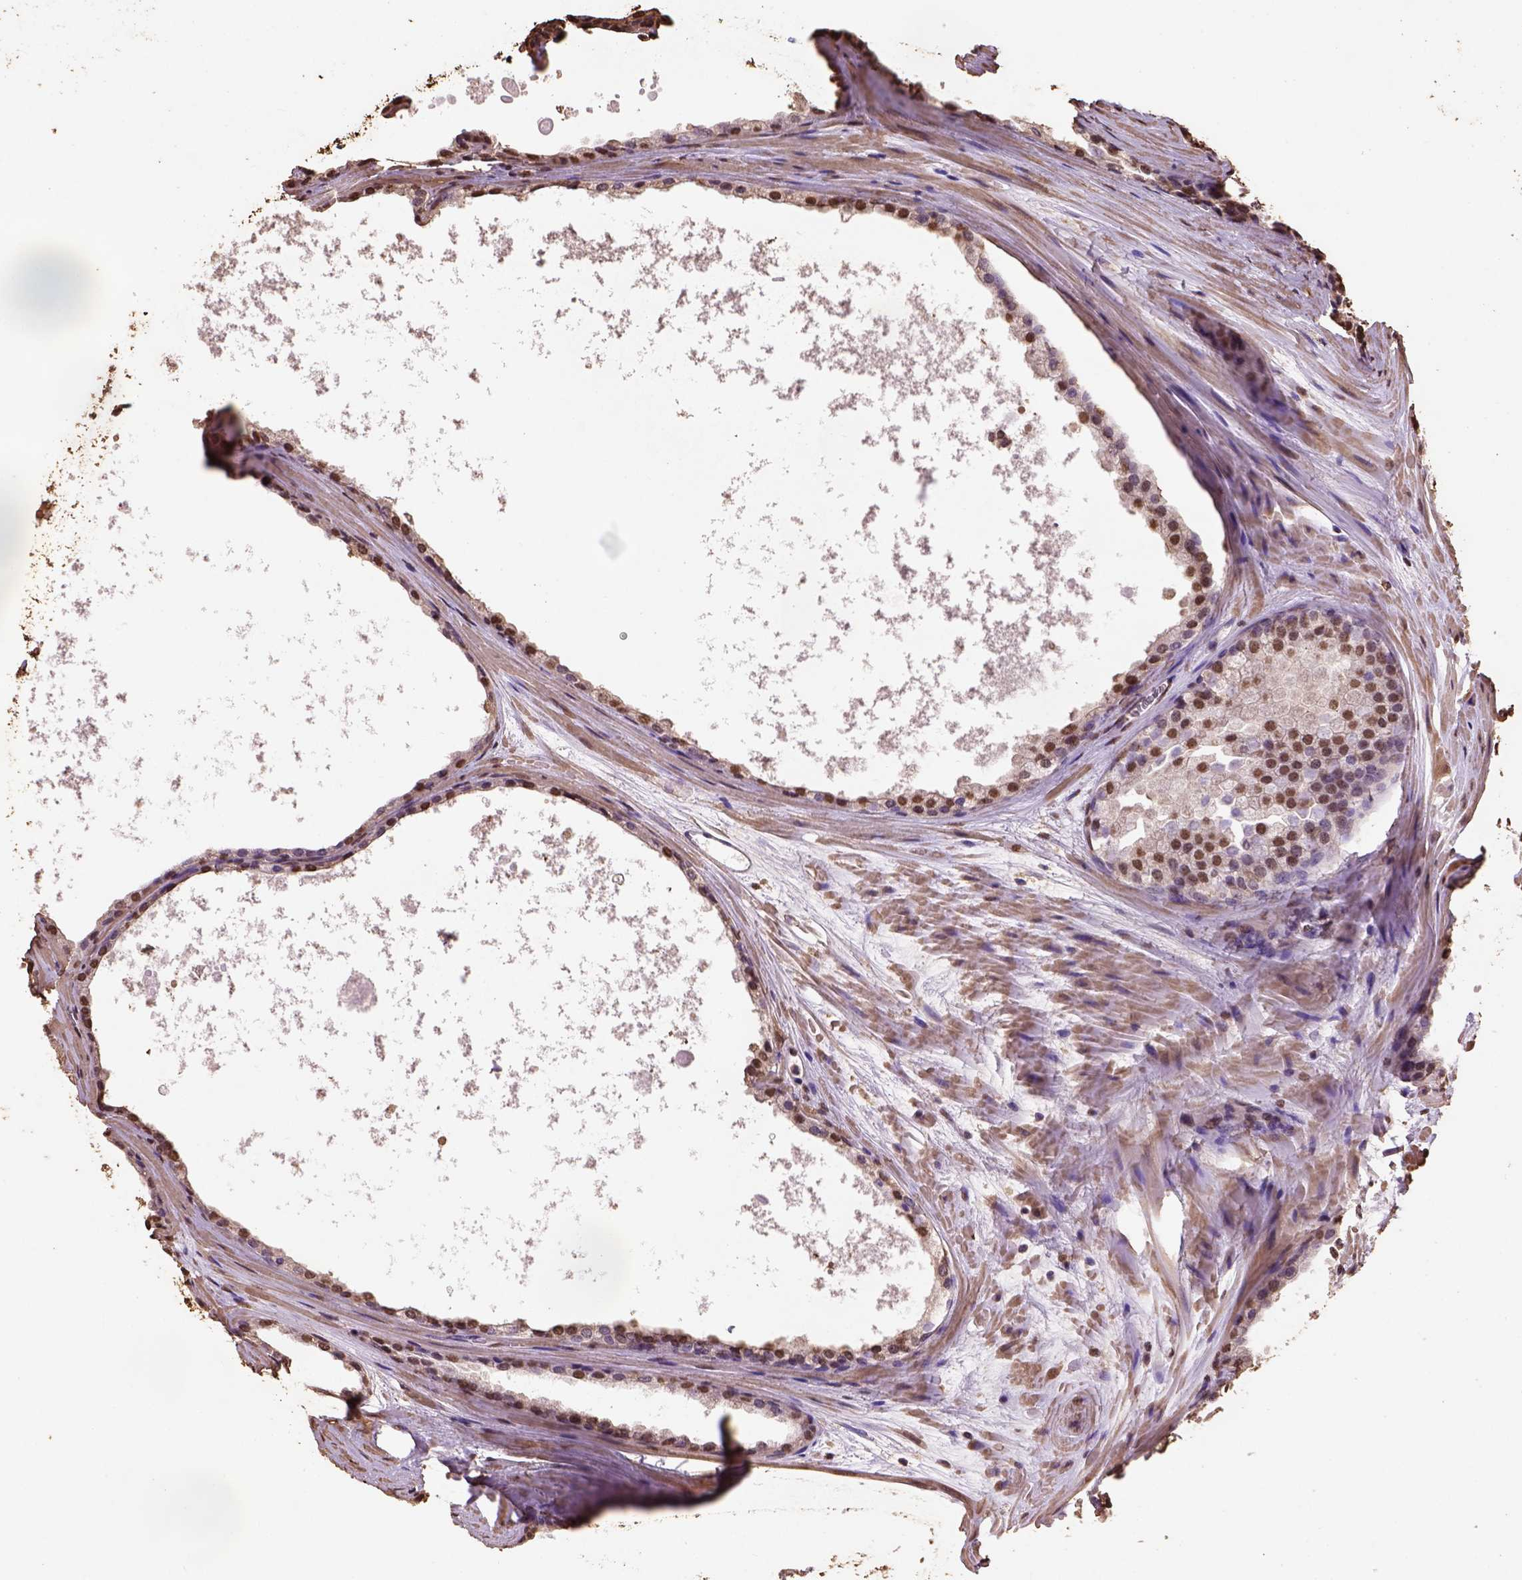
{"staining": {"intensity": "strong", "quantity": ">75%", "location": "nuclear"}, "tissue": "prostate cancer", "cell_type": "Tumor cells", "image_type": "cancer", "snomed": [{"axis": "morphology", "description": "Adenocarcinoma, Low grade"}, {"axis": "topography", "description": "Prostate"}], "caption": "About >75% of tumor cells in prostate low-grade adenocarcinoma demonstrate strong nuclear protein expression as visualized by brown immunohistochemical staining.", "gene": "CSTF2T", "patient": {"sex": "male", "age": 56}}